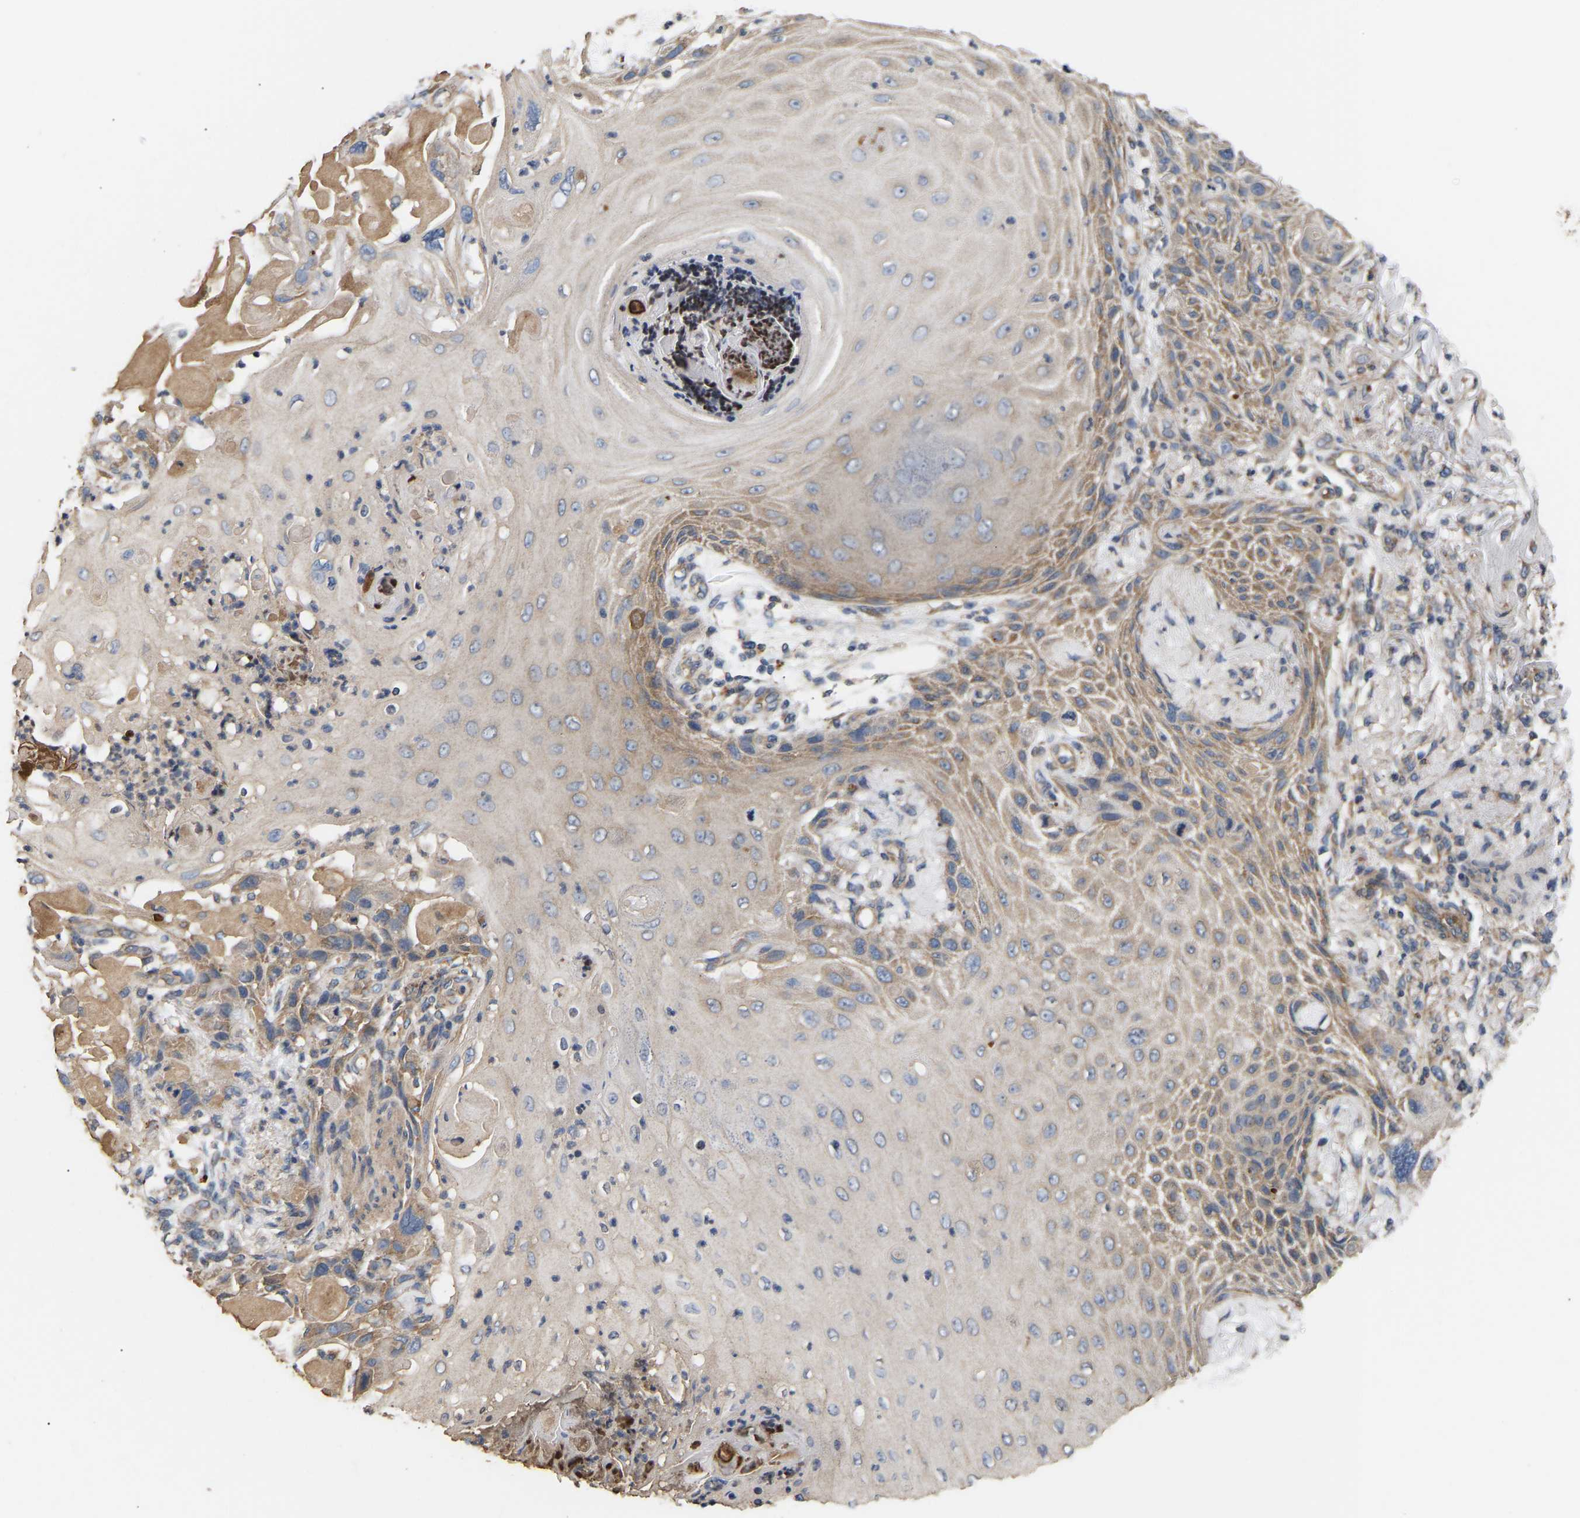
{"staining": {"intensity": "moderate", "quantity": "<25%", "location": "cytoplasmic/membranous"}, "tissue": "skin cancer", "cell_type": "Tumor cells", "image_type": "cancer", "snomed": [{"axis": "morphology", "description": "Squamous cell carcinoma, NOS"}, {"axis": "topography", "description": "Skin"}], "caption": "High-power microscopy captured an IHC photomicrograph of squamous cell carcinoma (skin), revealing moderate cytoplasmic/membranous expression in about <25% of tumor cells. (Stains: DAB (3,3'-diaminobenzidine) in brown, nuclei in blue, Microscopy: brightfield microscopy at high magnification).", "gene": "AIMP2", "patient": {"sex": "female", "age": 77}}